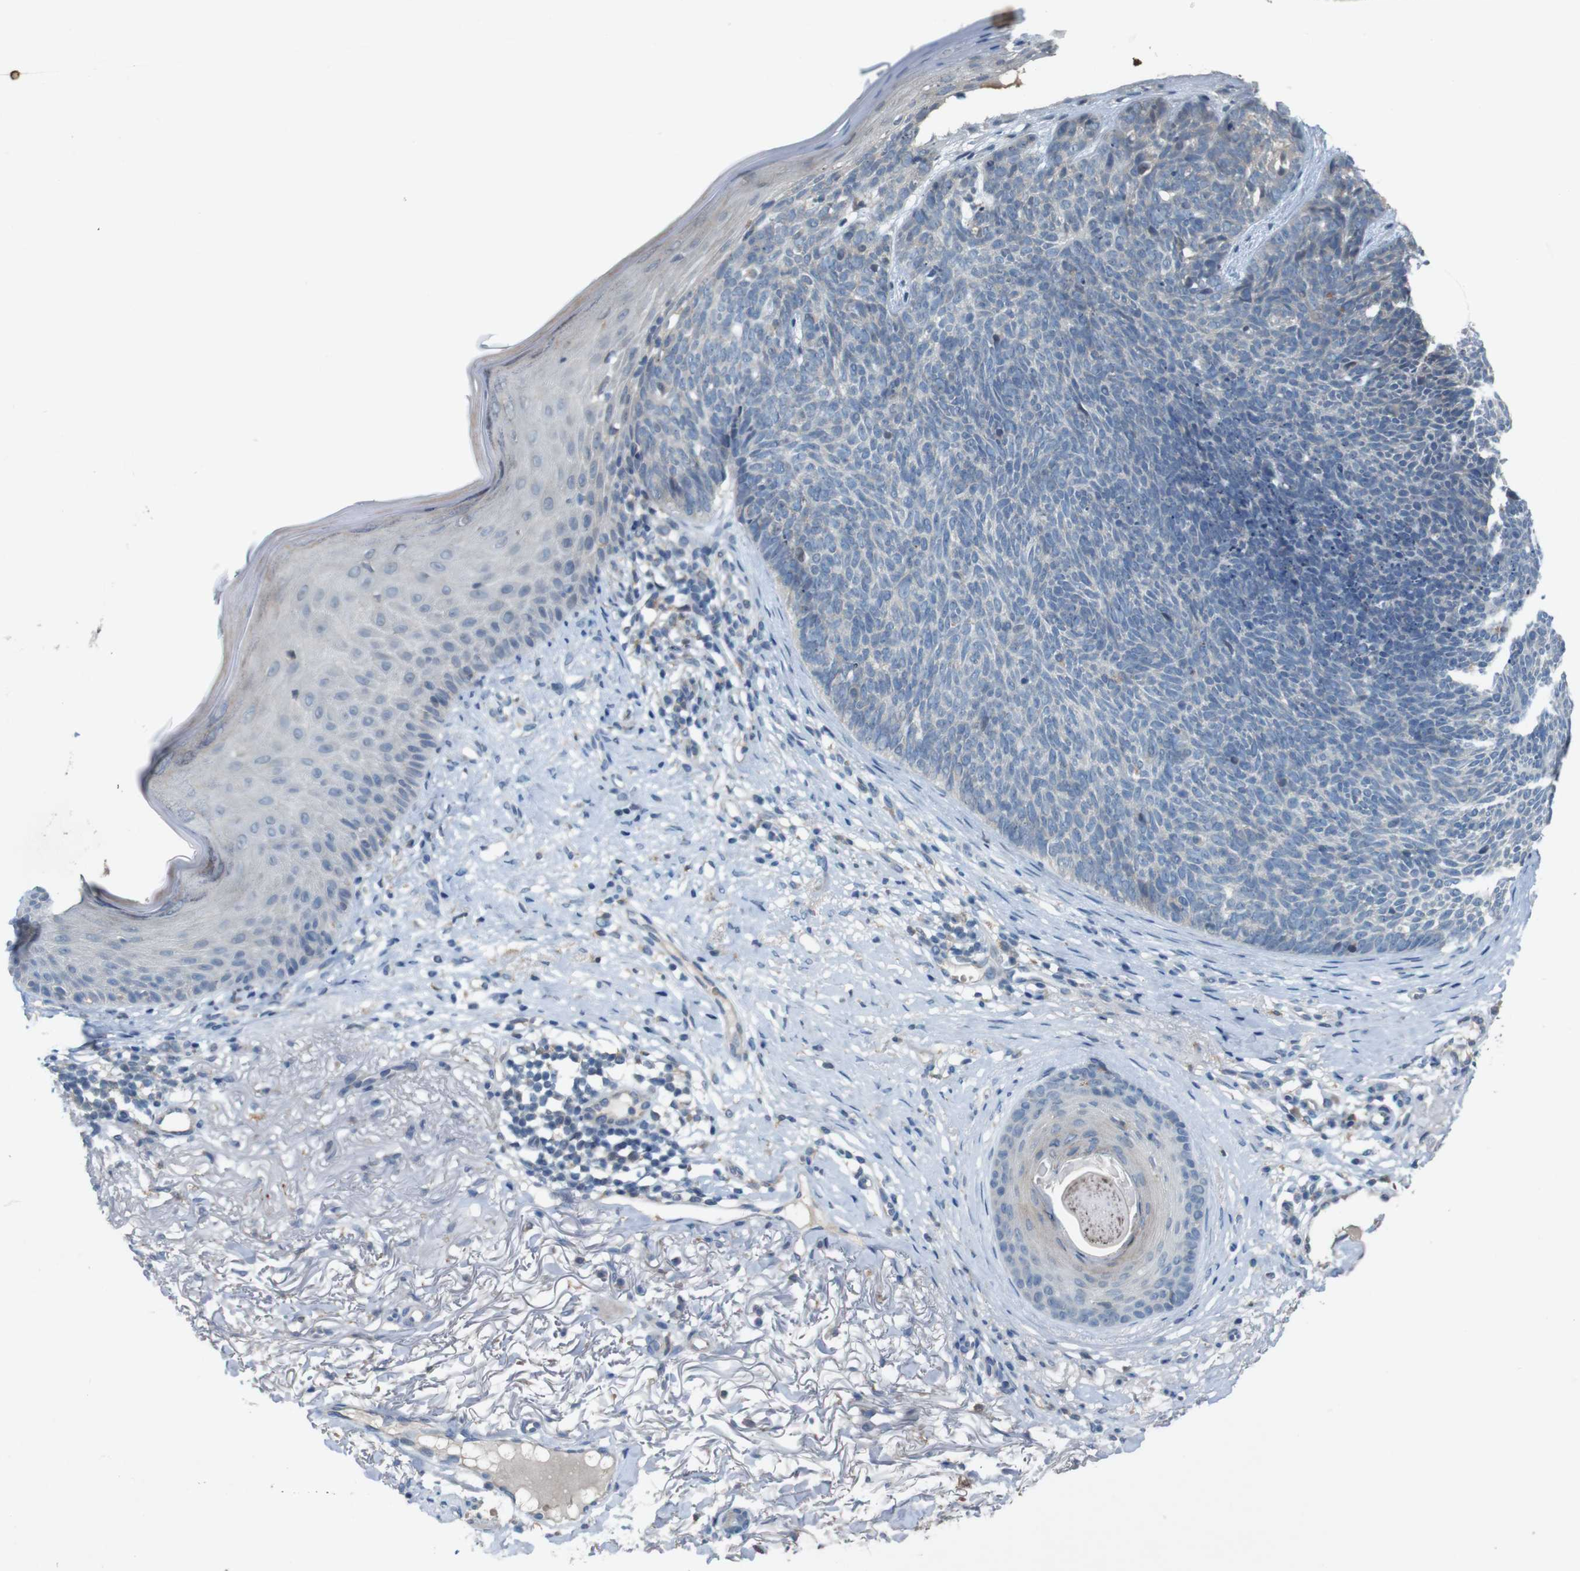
{"staining": {"intensity": "negative", "quantity": "none", "location": "none"}, "tissue": "skin cancer", "cell_type": "Tumor cells", "image_type": "cancer", "snomed": [{"axis": "morphology", "description": "Basal cell carcinoma"}, {"axis": "topography", "description": "Skin"}], "caption": "A histopathology image of human skin cancer is negative for staining in tumor cells. (Stains: DAB immunohistochemistry (IHC) with hematoxylin counter stain, Microscopy: brightfield microscopy at high magnification).", "gene": "MOGAT3", "patient": {"sex": "female", "age": 70}}